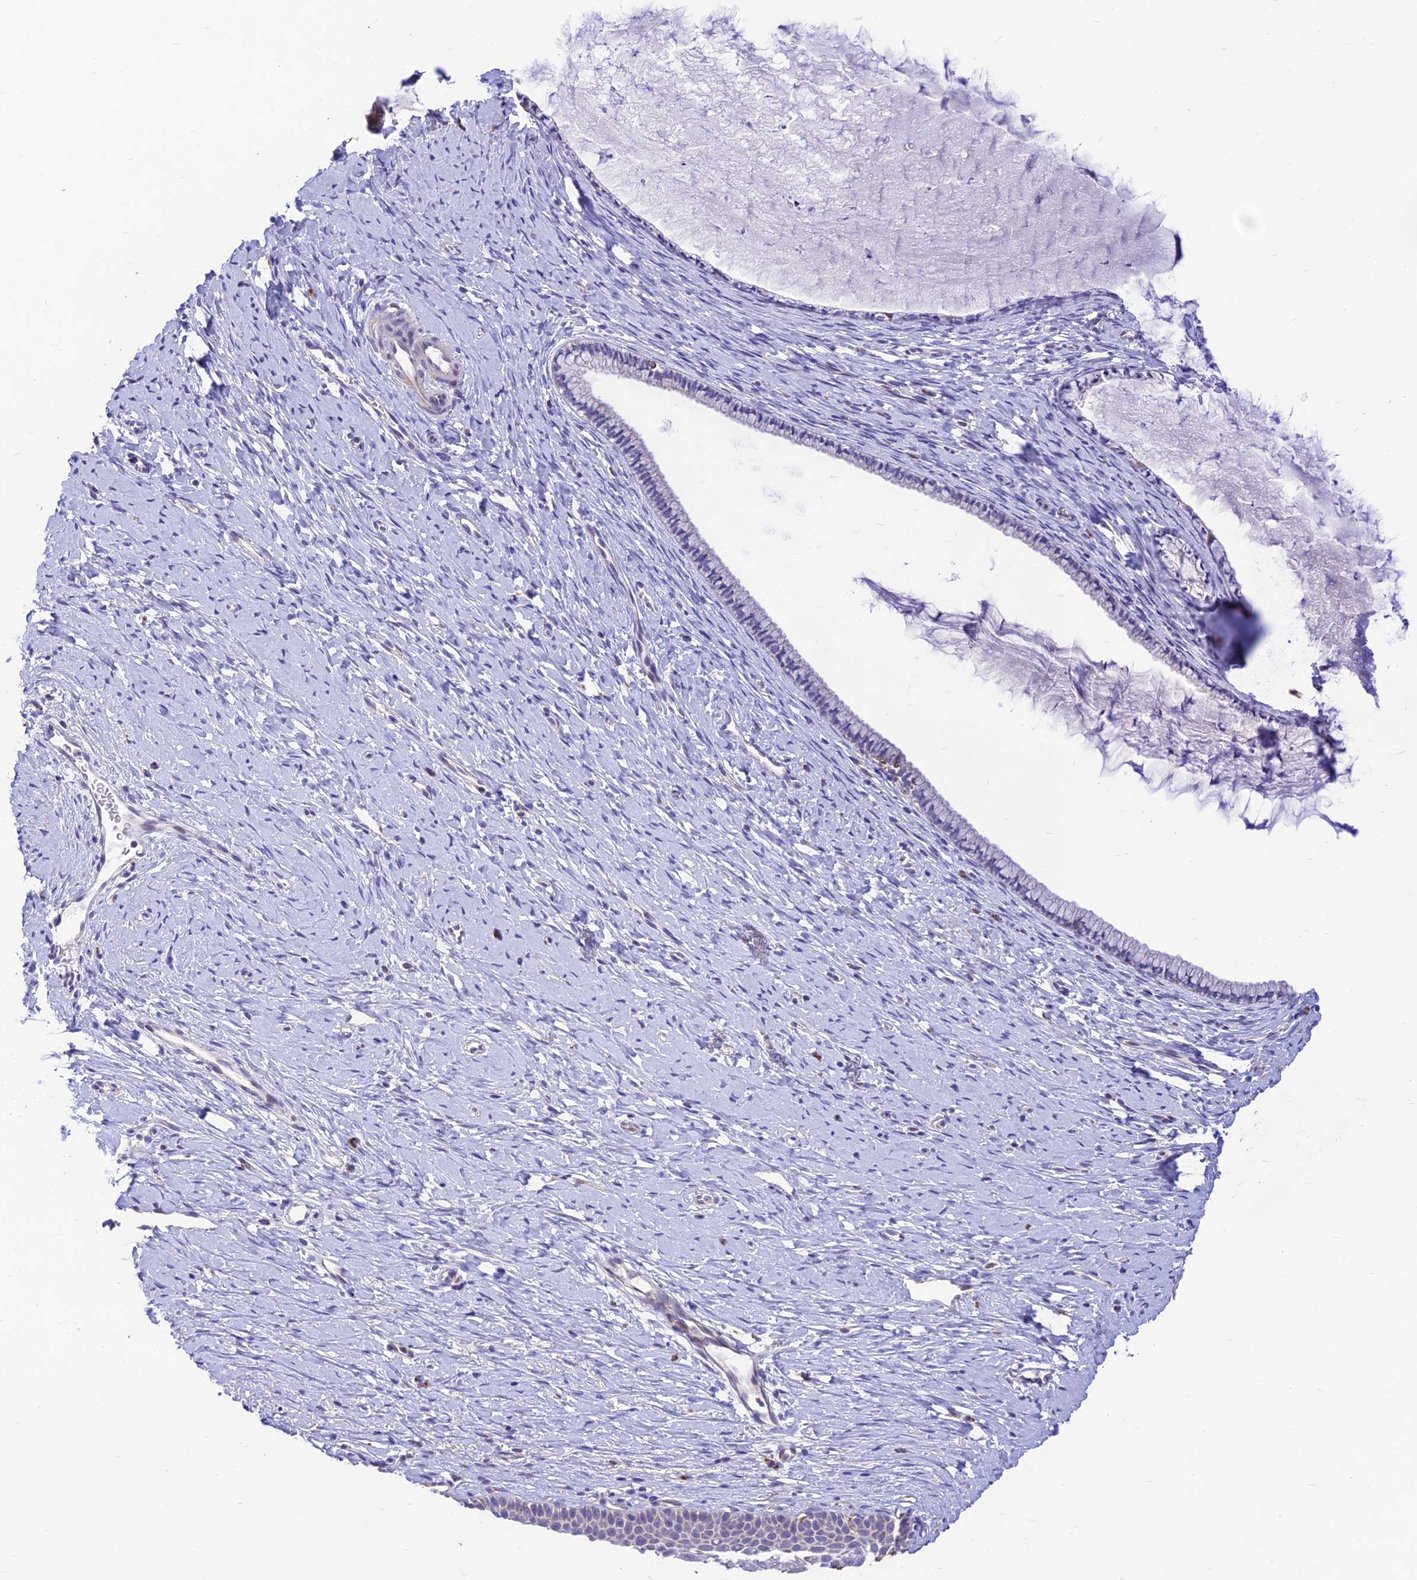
{"staining": {"intensity": "weak", "quantity": "<25%", "location": "cytoplasmic/membranous"}, "tissue": "cervix", "cell_type": "Glandular cells", "image_type": "normal", "snomed": [{"axis": "morphology", "description": "Normal tissue, NOS"}, {"axis": "topography", "description": "Cervix"}], "caption": "IHC histopathology image of unremarkable cervix: cervix stained with DAB (3,3'-diaminobenzidine) exhibits no significant protein staining in glandular cells.", "gene": "FAM186B", "patient": {"sex": "female", "age": 36}}